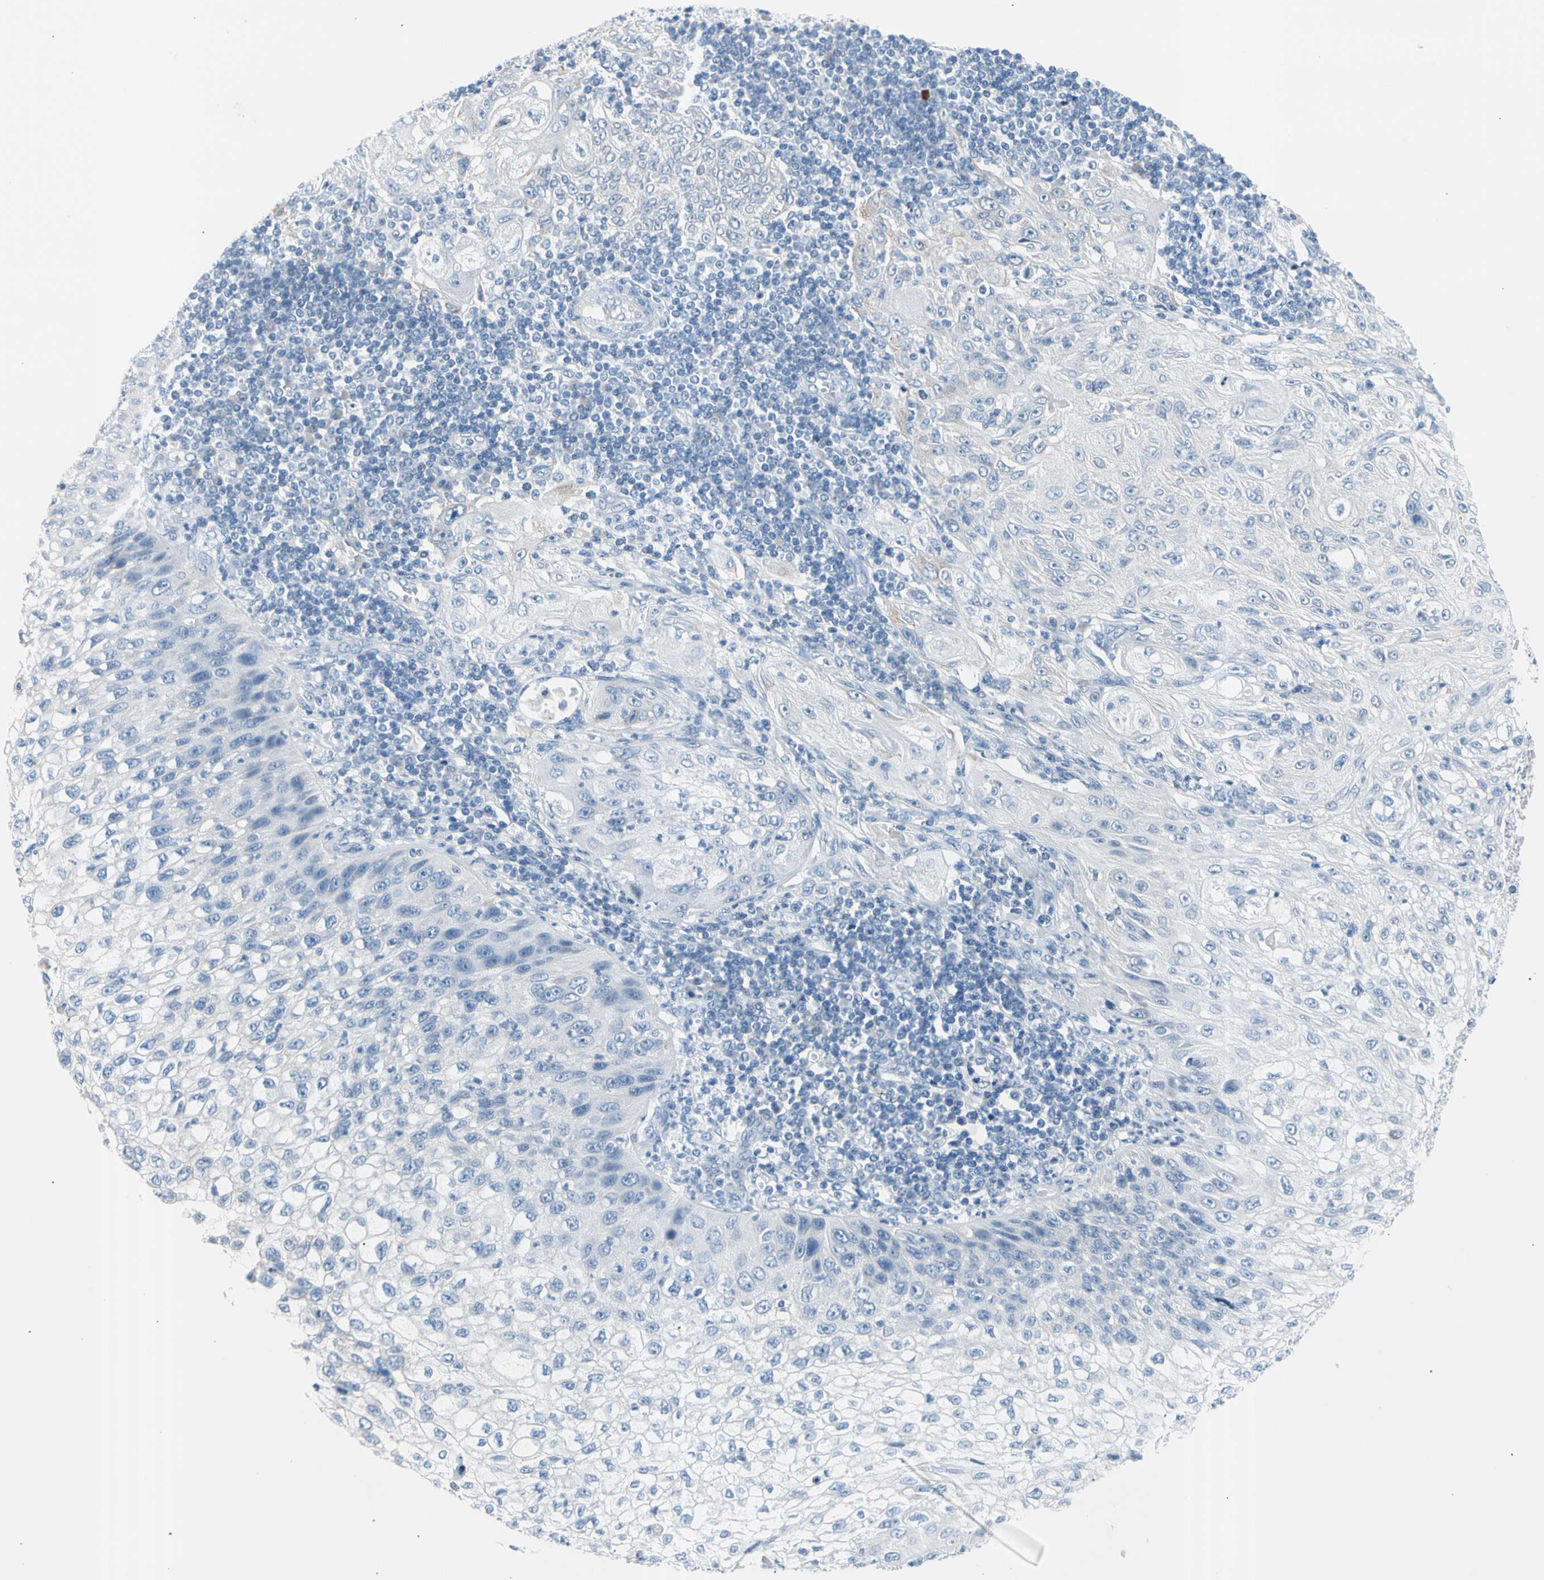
{"staining": {"intensity": "negative", "quantity": "none", "location": "none"}, "tissue": "lung cancer", "cell_type": "Tumor cells", "image_type": "cancer", "snomed": [{"axis": "morphology", "description": "Inflammation, NOS"}, {"axis": "morphology", "description": "Squamous cell carcinoma, NOS"}, {"axis": "topography", "description": "Lymph node"}, {"axis": "topography", "description": "Soft tissue"}, {"axis": "topography", "description": "Lung"}], "caption": "Immunohistochemistry (IHC) histopathology image of neoplastic tissue: squamous cell carcinoma (lung) stained with DAB reveals no significant protein positivity in tumor cells.", "gene": "TPO", "patient": {"sex": "male", "age": 66}}